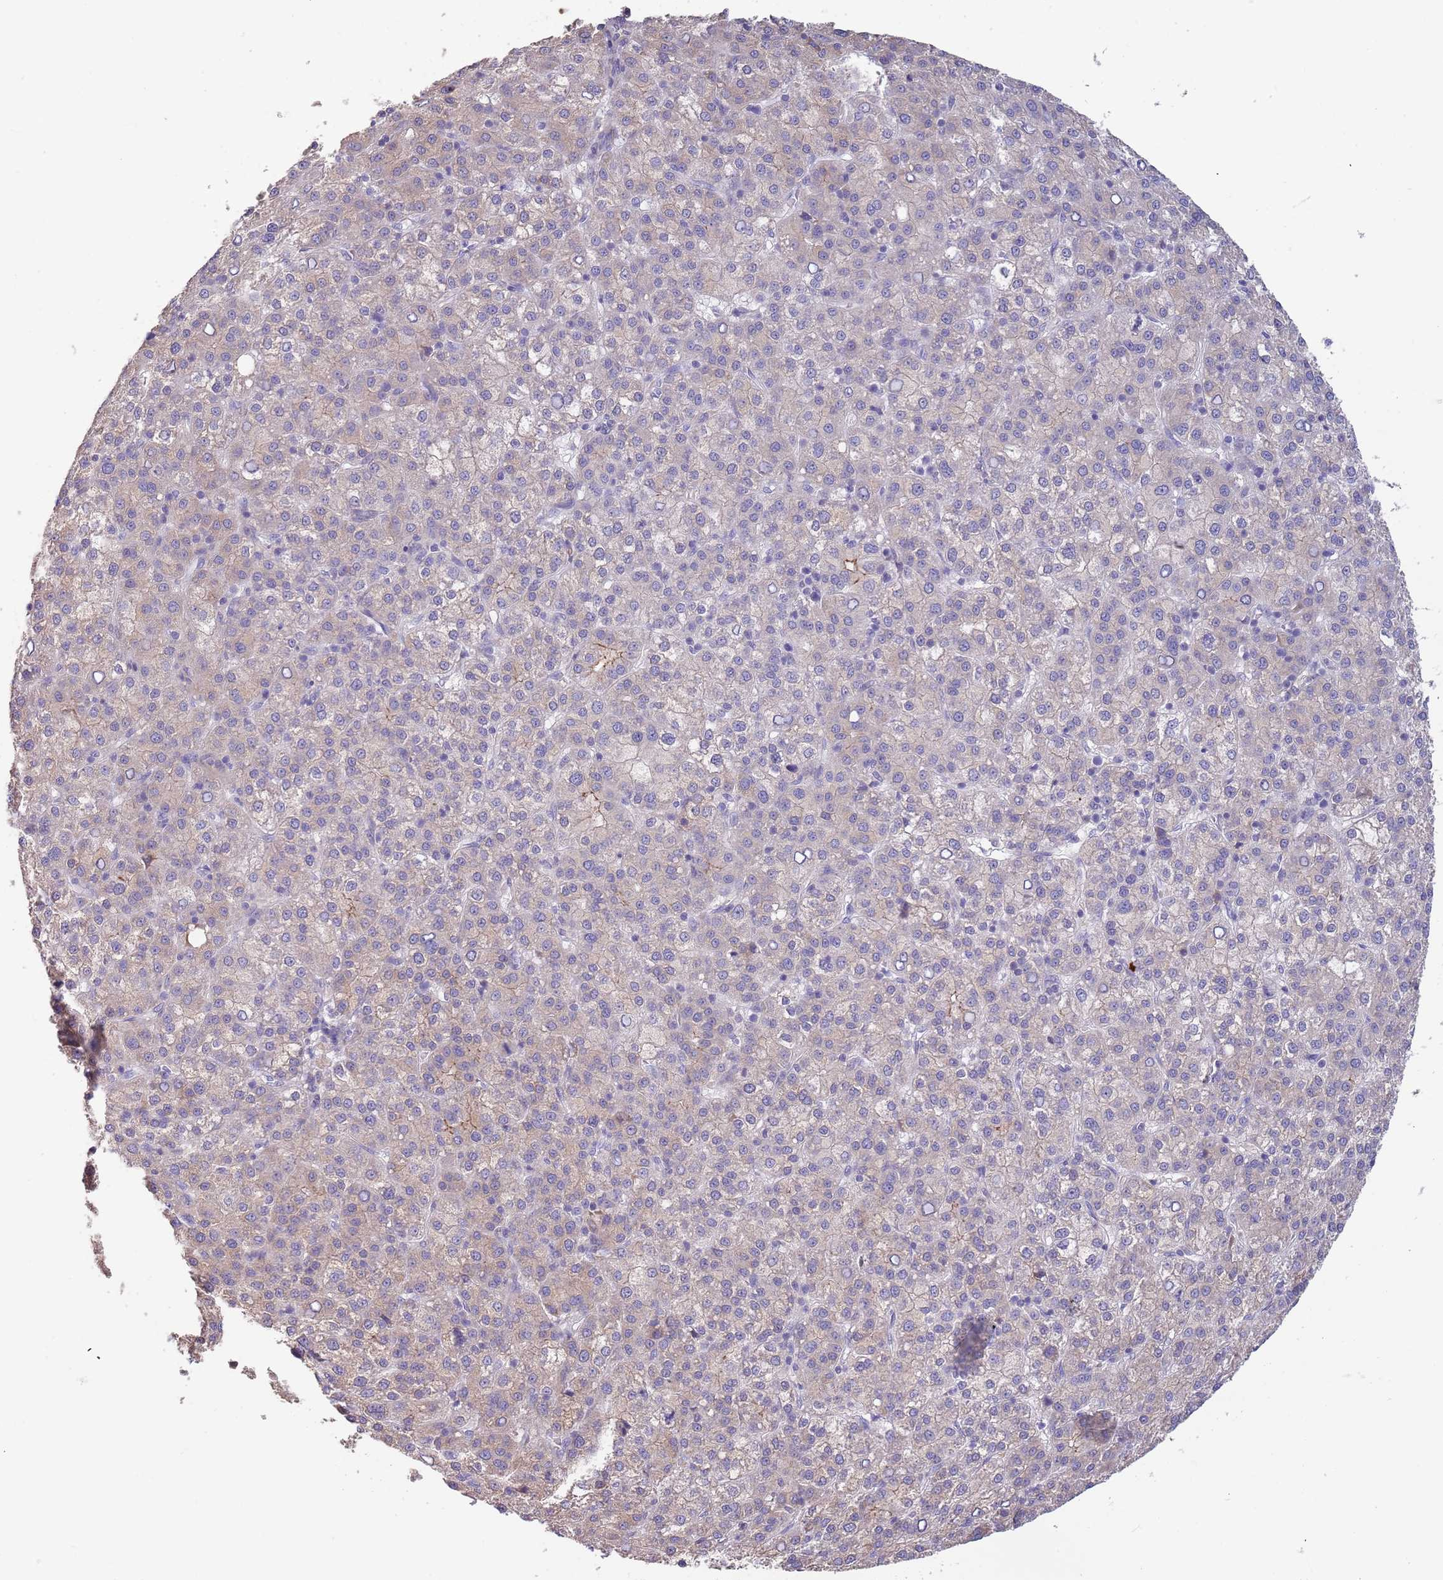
{"staining": {"intensity": "weak", "quantity": "<25%", "location": "cytoplasmic/membranous"}, "tissue": "liver cancer", "cell_type": "Tumor cells", "image_type": "cancer", "snomed": [{"axis": "morphology", "description": "Carcinoma, Hepatocellular, NOS"}, {"axis": "topography", "description": "Liver"}], "caption": "Protein analysis of liver cancer (hepatocellular carcinoma) displays no significant staining in tumor cells.", "gene": "SUSD1", "patient": {"sex": "female", "age": 58}}